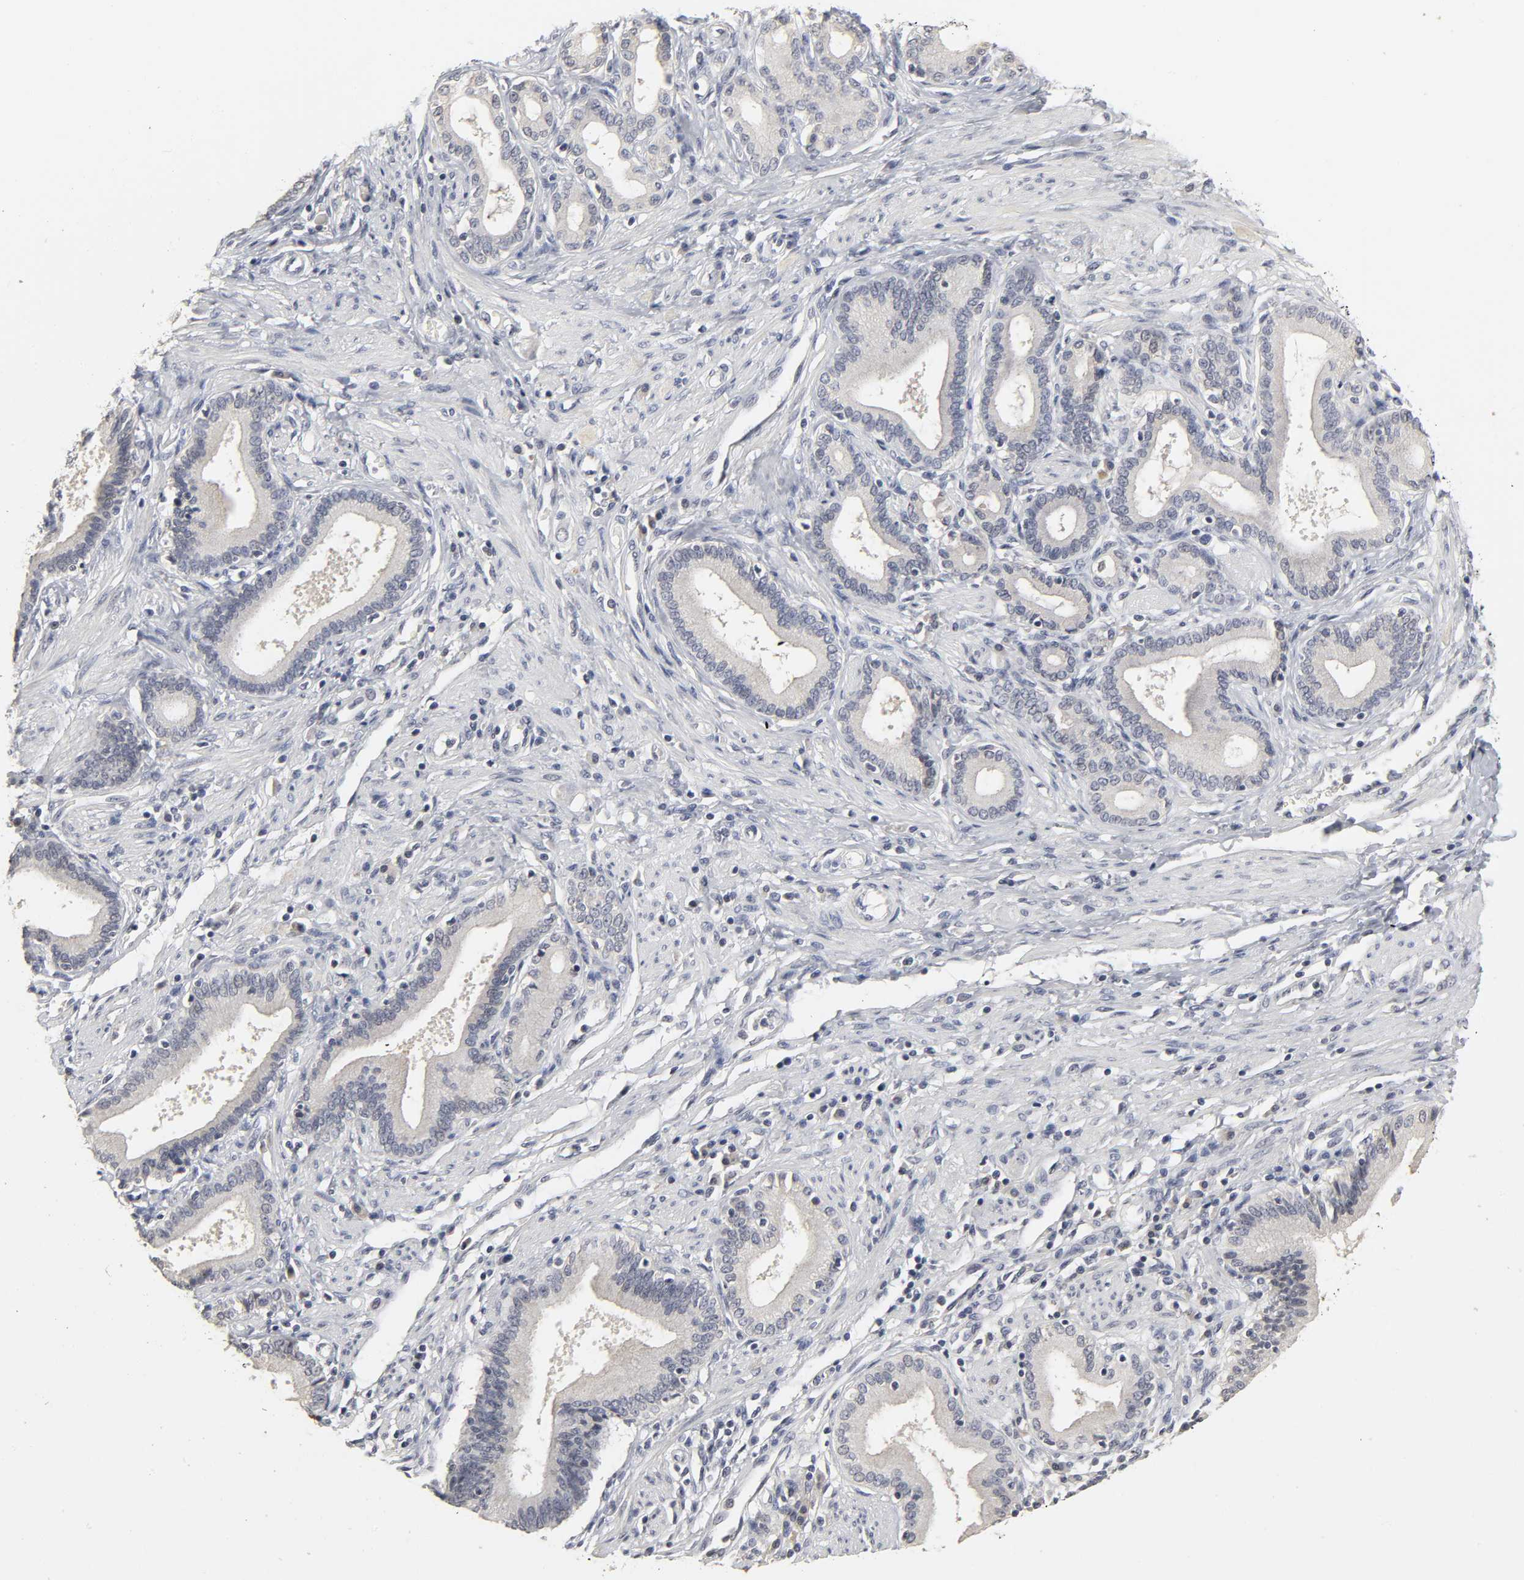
{"staining": {"intensity": "negative", "quantity": "none", "location": "none"}, "tissue": "pancreatic cancer", "cell_type": "Tumor cells", "image_type": "cancer", "snomed": [{"axis": "morphology", "description": "Adenocarcinoma, NOS"}, {"axis": "topography", "description": "Pancreas"}], "caption": "Immunohistochemical staining of human adenocarcinoma (pancreatic) displays no significant positivity in tumor cells. (DAB (3,3'-diaminobenzidine) immunohistochemistry with hematoxylin counter stain).", "gene": "TCAP", "patient": {"sex": "female", "age": 48}}